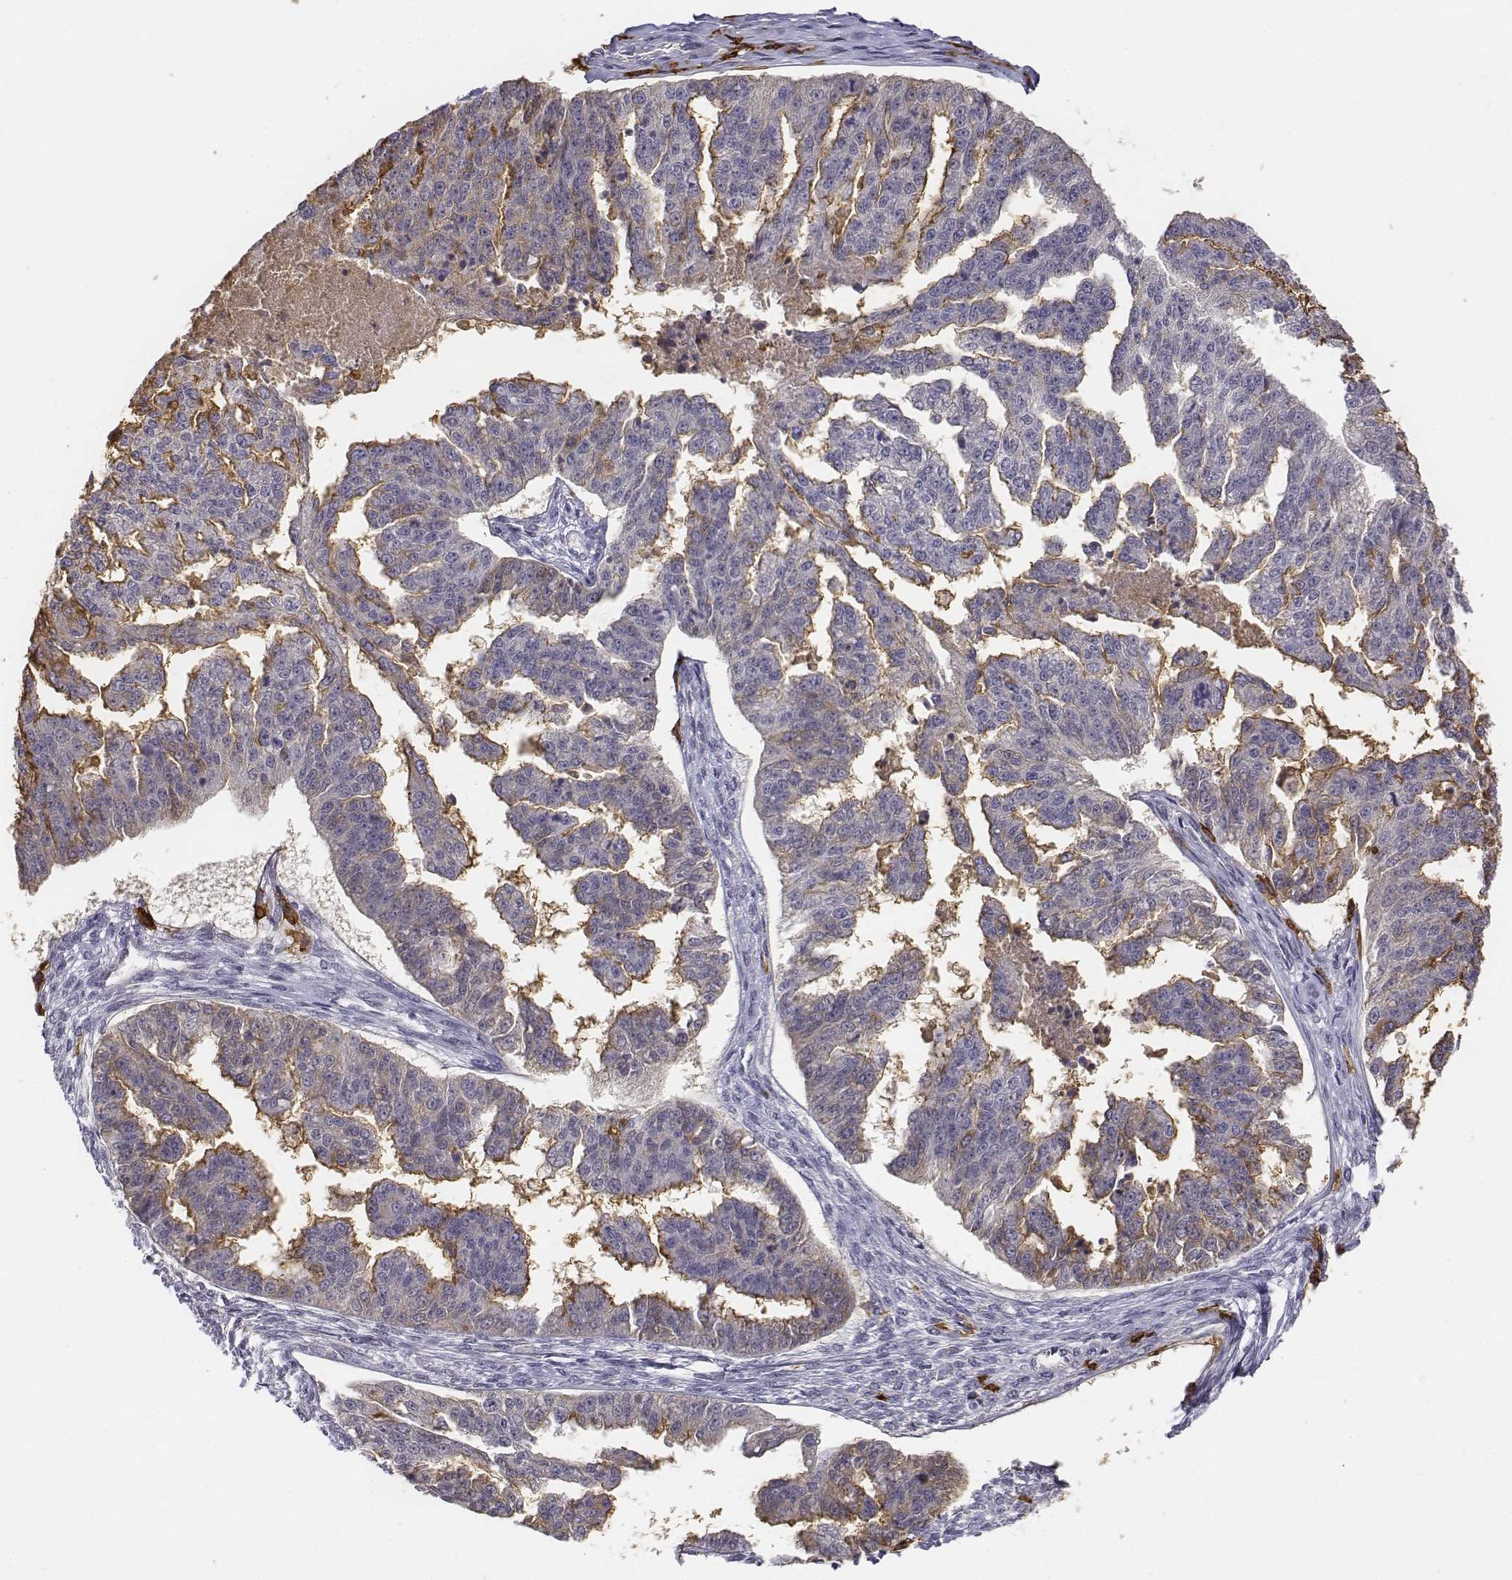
{"staining": {"intensity": "negative", "quantity": "none", "location": "none"}, "tissue": "ovarian cancer", "cell_type": "Tumor cells", "image_type": "cancer", "snomed": [{"axis": "morphology", "description": "Cystadenocarcinoma, serous, NOS"}, {"axis": "topography", "description": "Ovary"}], "caption": "Tumor cells show no significant staining in serous cystadenocarcinoma (ovarian).", "gene": "CD14", "patient": {"sex": "female", "age": 58}}